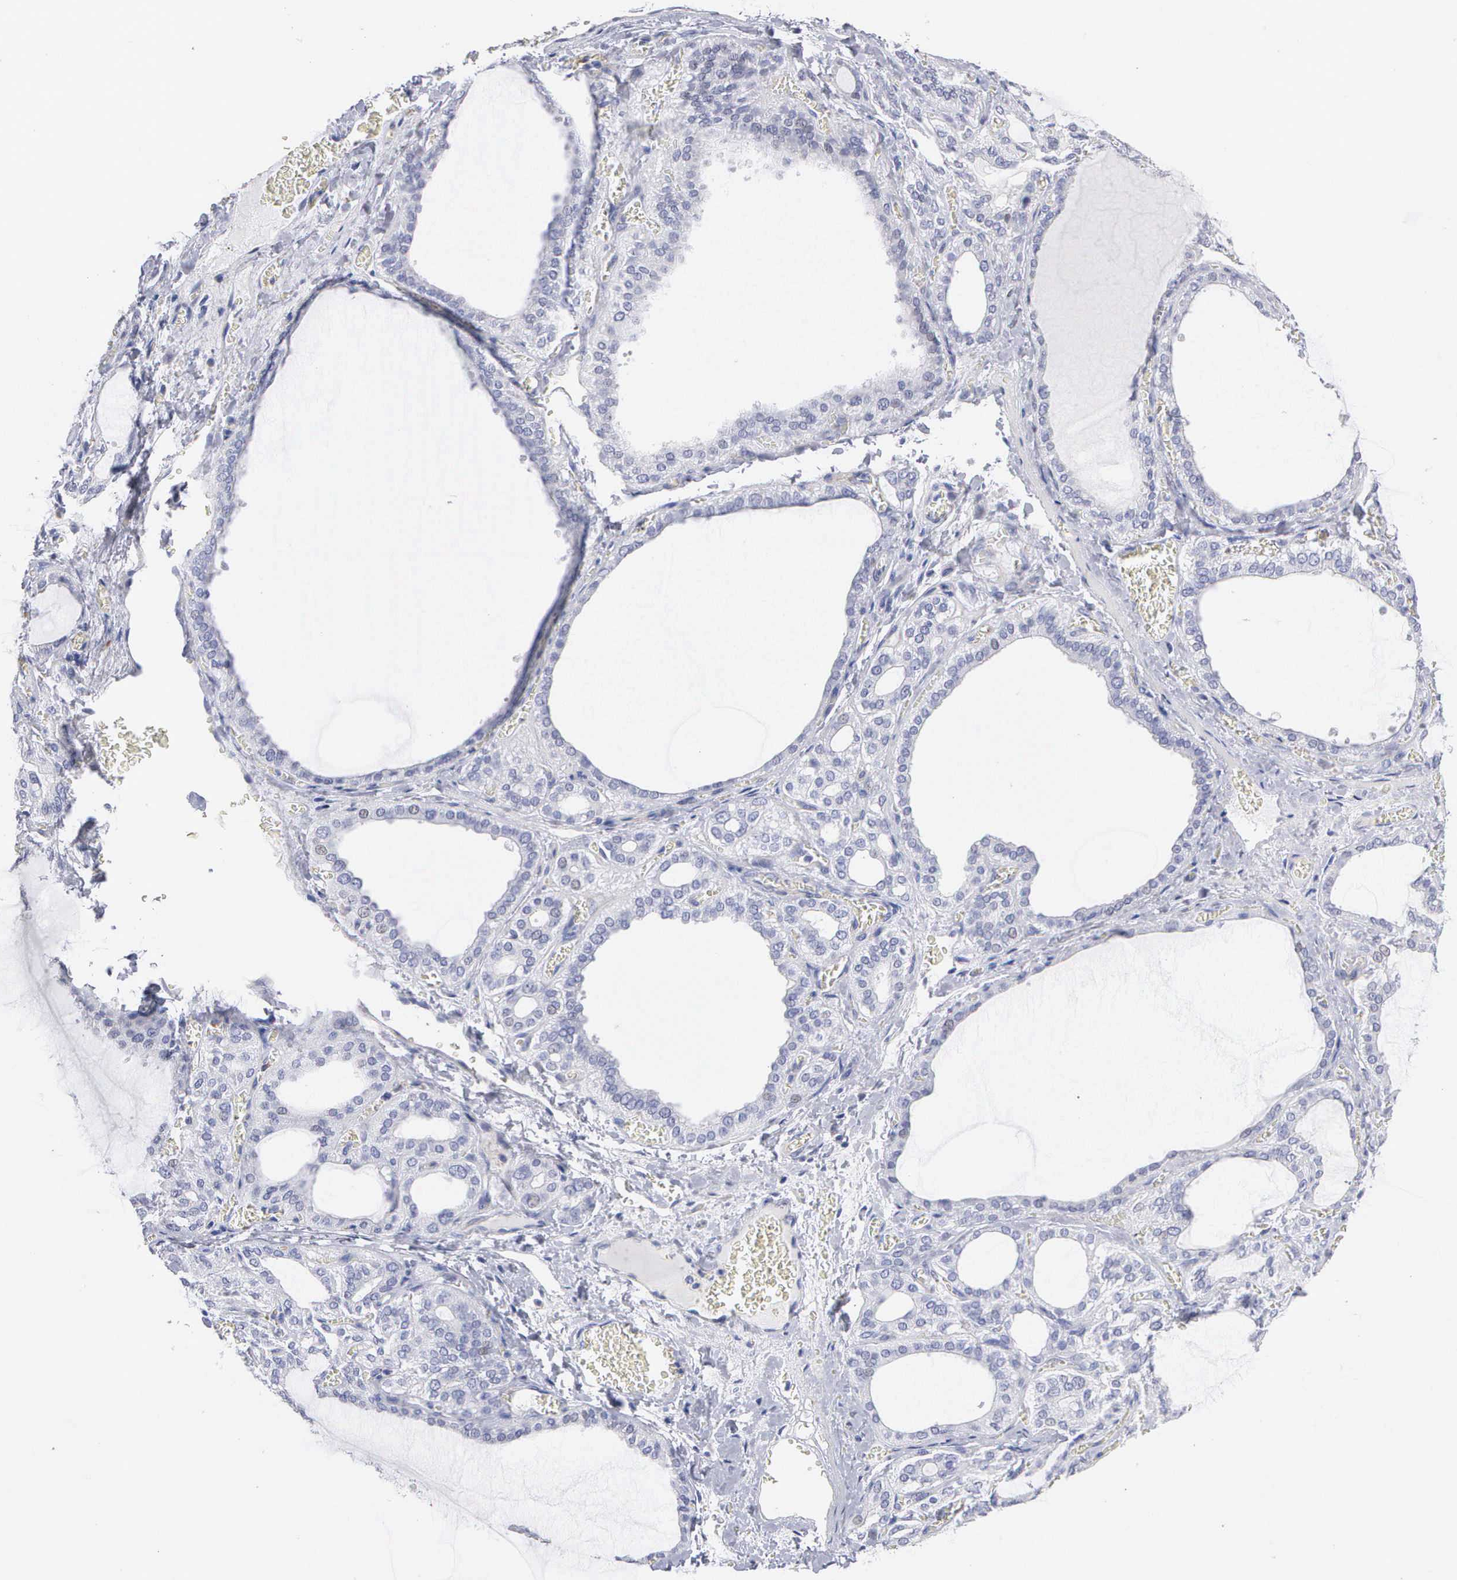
{"staining": {"intensity": "negative", "quantity": "none", "location": "none"}, "tissue": "thyroid gland", "cell_type": "Glandular cells", "image_type": "normal", "snomed": [{"axis": "morphology", "description": "Normal tissue, NOS"}, {"axis": "topography", "description": "Thyroid gland"}], "caption": "This photomicrograph is of normal thyroid gland stained with IHC to label a protein in brown with the nuclei are counter-stained blue. There is no expression in glandular cells.", "gene": "ELFN2", "patient": {"sex": "female", "age": 55}}